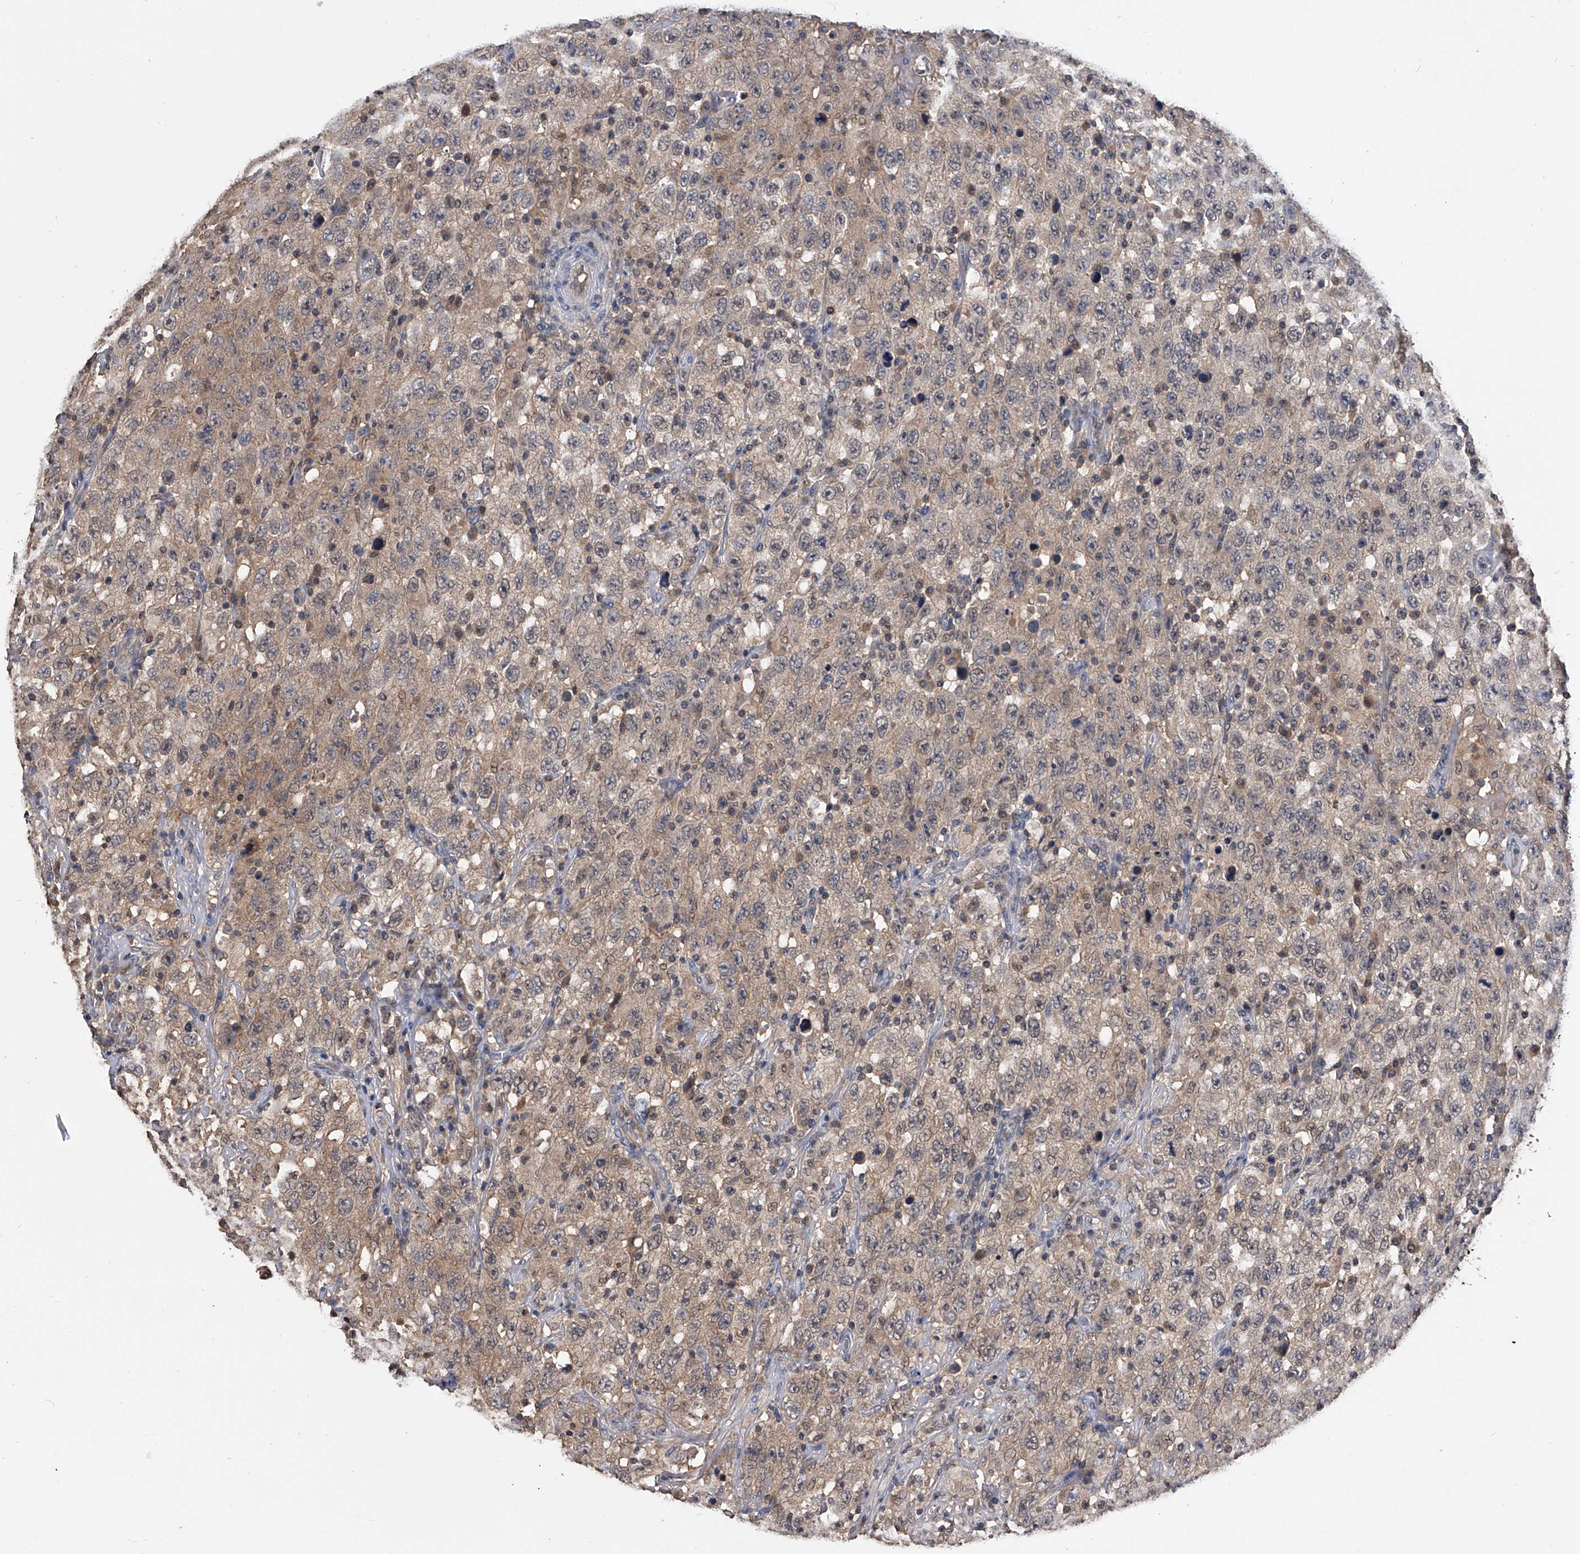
{"staining": {"intensity": "weak", "quantity": "25%-75%", "location": "cytoplasmic/membranous"}, "tissue": "testis cancer", "cell_type": "Tumor cells", "image_type": "cancer", "snomed": [{"axis": "morphology", "description": "Seminoma, NOS"}, {"axis": "topography", "description": "Testis"}], "caption": "The immunohistochemical stain shows weak cytoplasmic/membranous positivity in tumor cells of seminoma (testis) tissue.", "gene": "EFCAB7", "patient": {"sex": "male", "age": 65}}